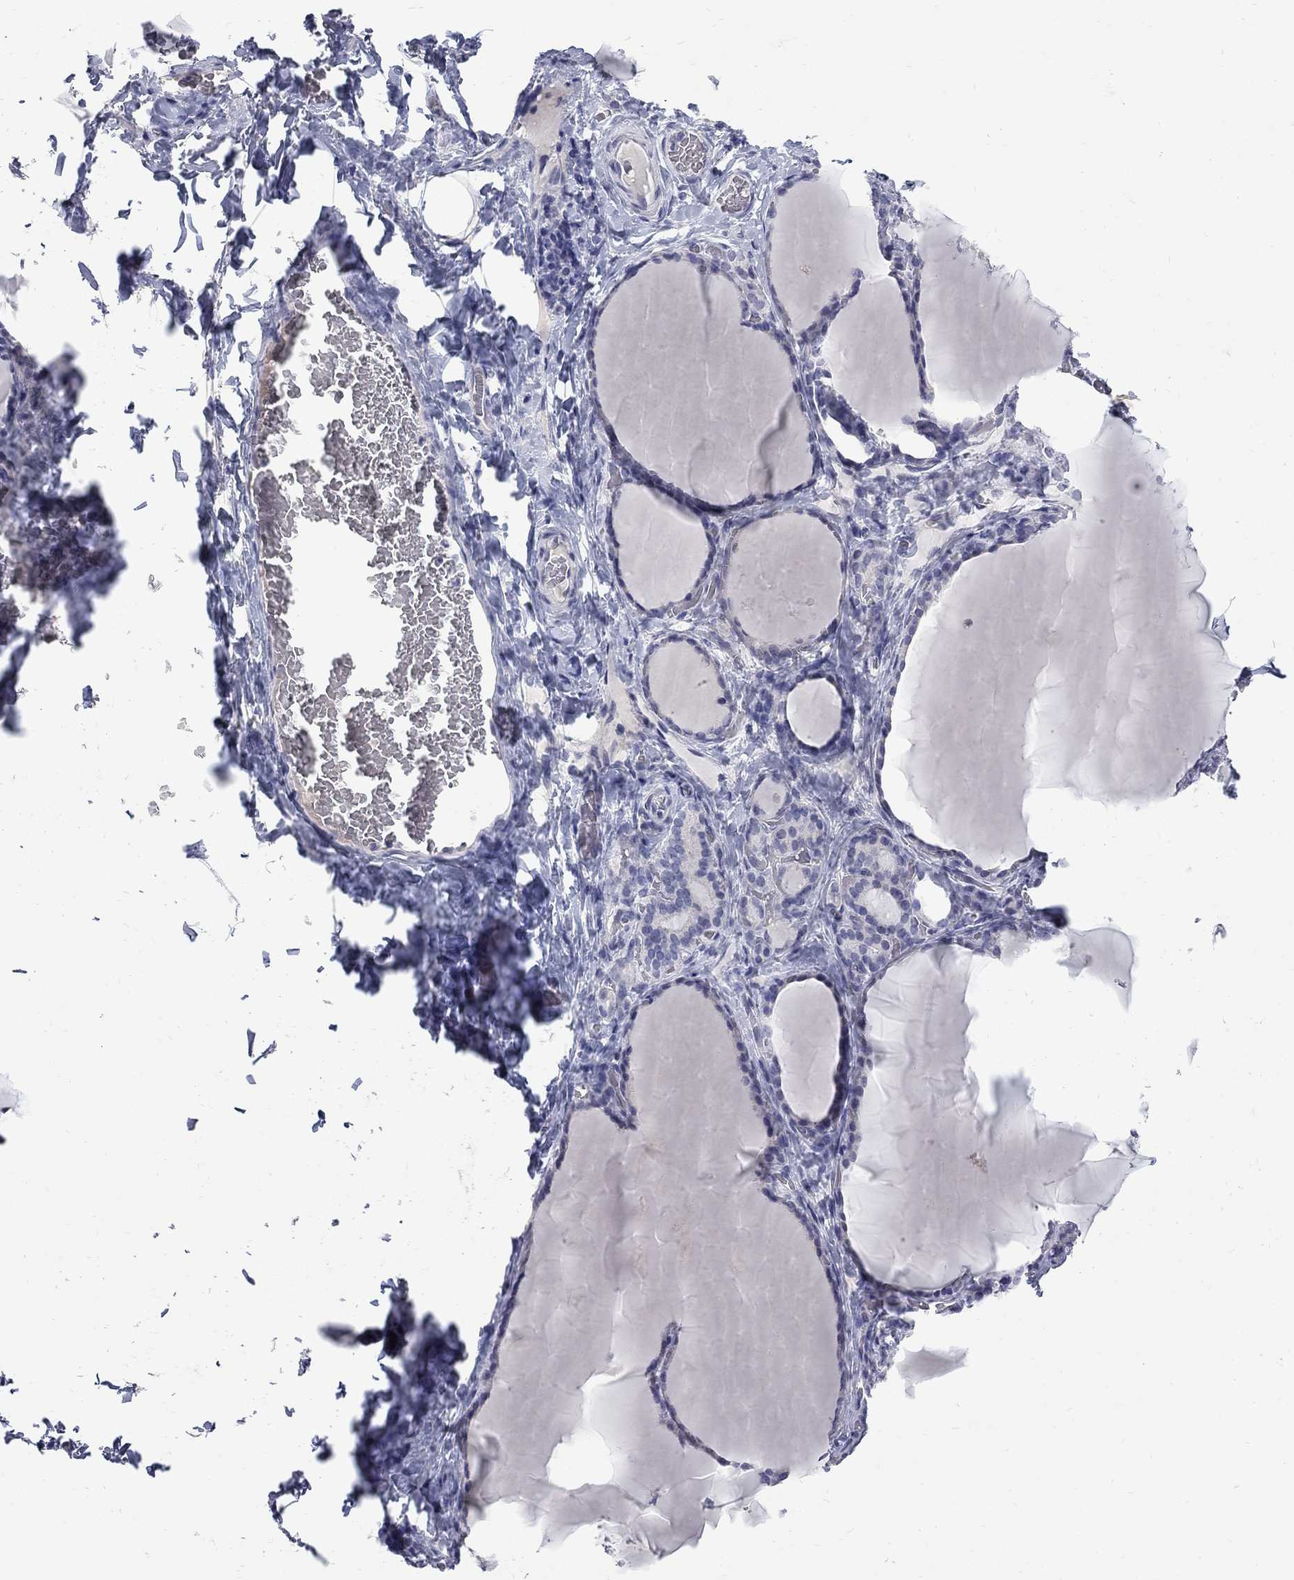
{"staining": {"intensity": "negative", "quantity": "none", "location": "none"}, "tissue": "thyroid gland", "cell_type": "Glandular cells", "image_type": "normal", "snomed": [{"axis": "morphology", "description": "Normal tissue, NOS"}, {"axis": "morphology", "description": "Hyperplasia, NOS"}, {"axis": "topography", "description": "Thyroid gland"}], "caption": "A high-resolution photomicrograph shows immunohistochemistry (IHC) staining of unremarkable thyroid gland, which exhibits no significant expression in glandular cells. (DAB immunohistochemistry, high magnification).", "gene": "CTNND2", "patient": {"sex": "female", "age": 27}}